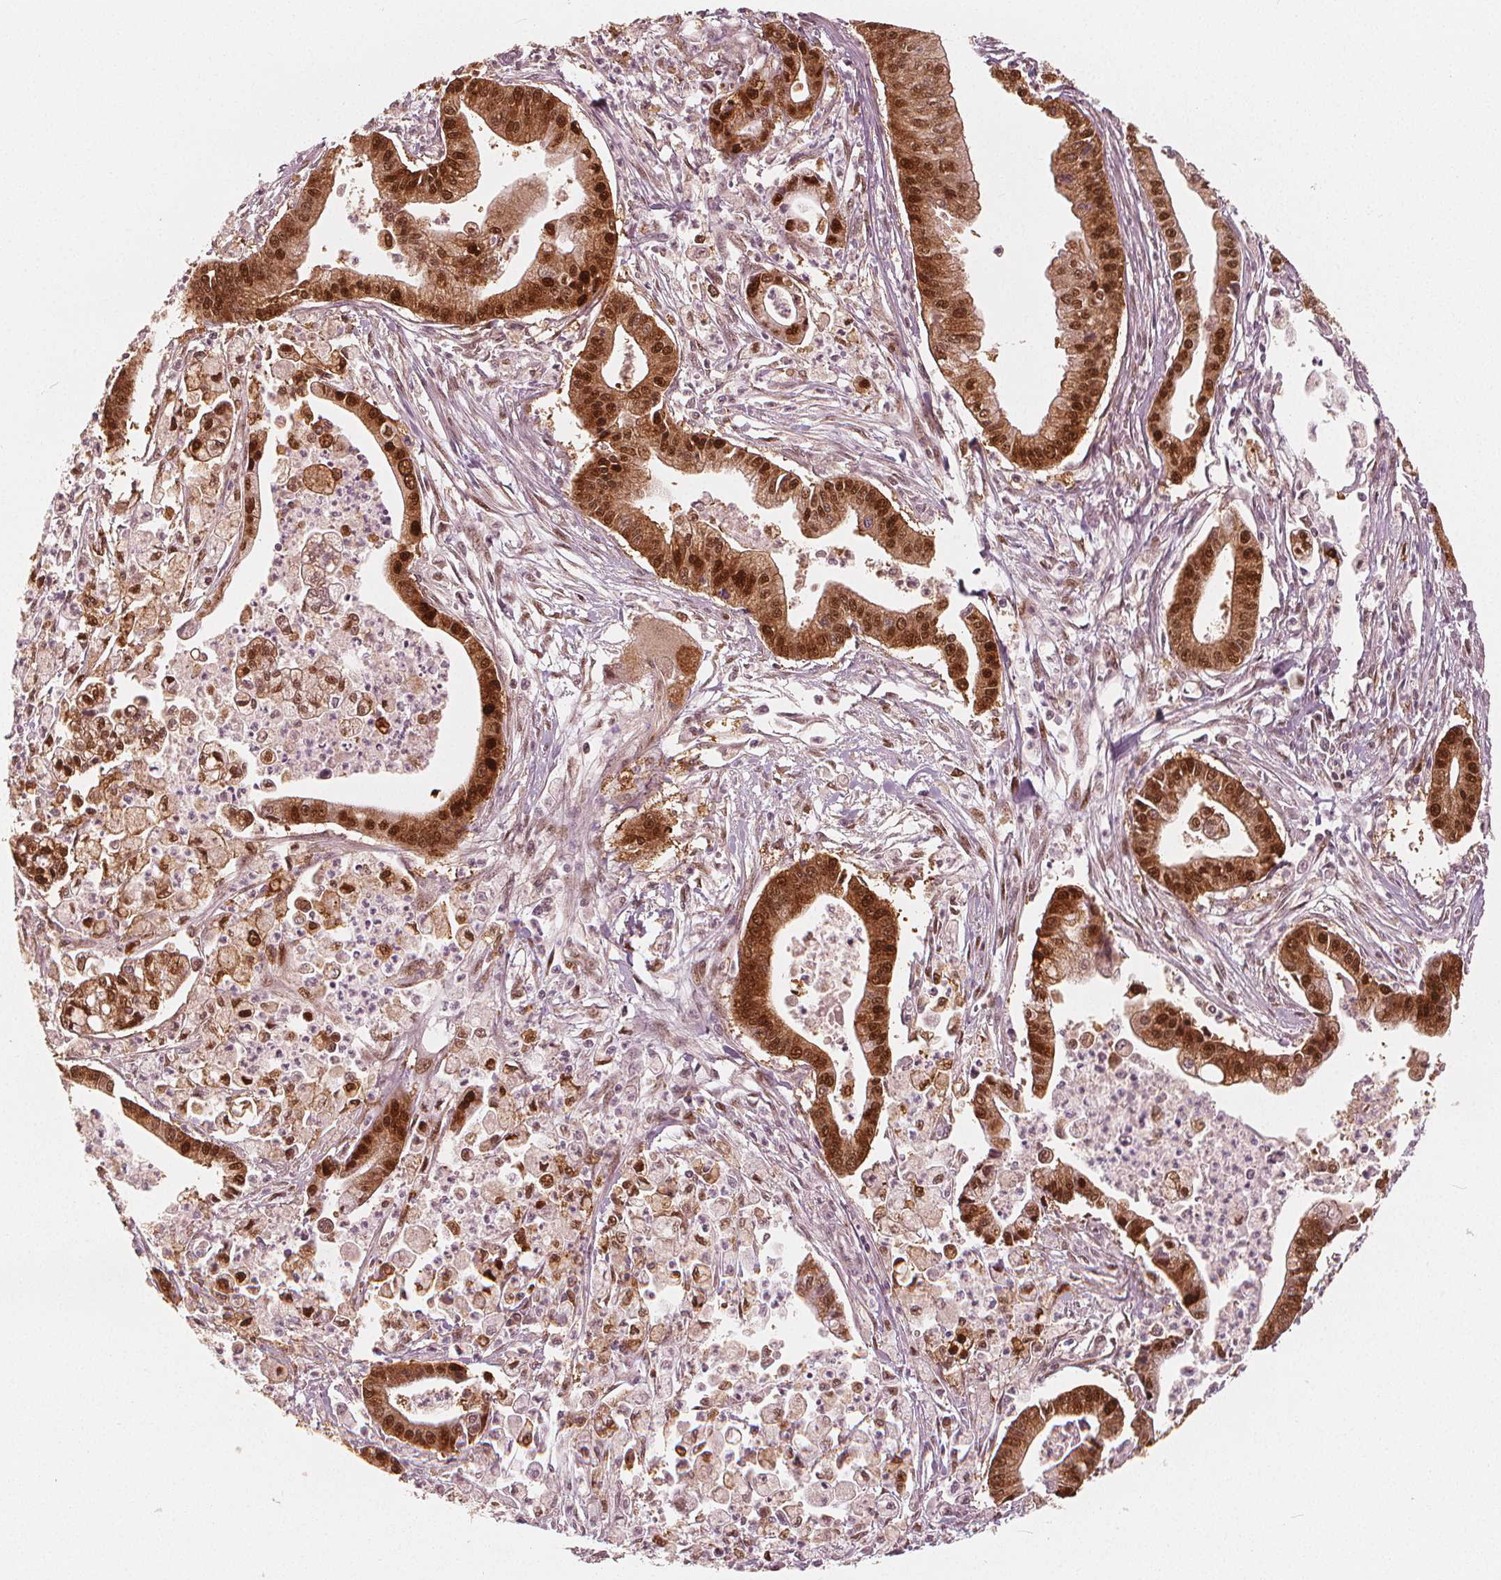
{"staining": {"intensity": "strong", "quantity": ">75%", "location": "cytoplasmic/membranous,nuclear"}, "tissue": "pancreatic cancer", "cell_type": "Tumor cells", "image_type": "cancer", "snomed": [{"axis": "morphology", "description": "Adenocarcinoma, NOS"}, {"axis": "topography", "description": "Pancreas"}], "caption": "Protein staining of pancreatic adenocarcinoma tissue demonstrates strong cytoplasmic/membranous and nuclear expression in approximately >75% of tumor cells.", "gene": "SQSTM1", "patient": {"sex": "female", "age": 65}}